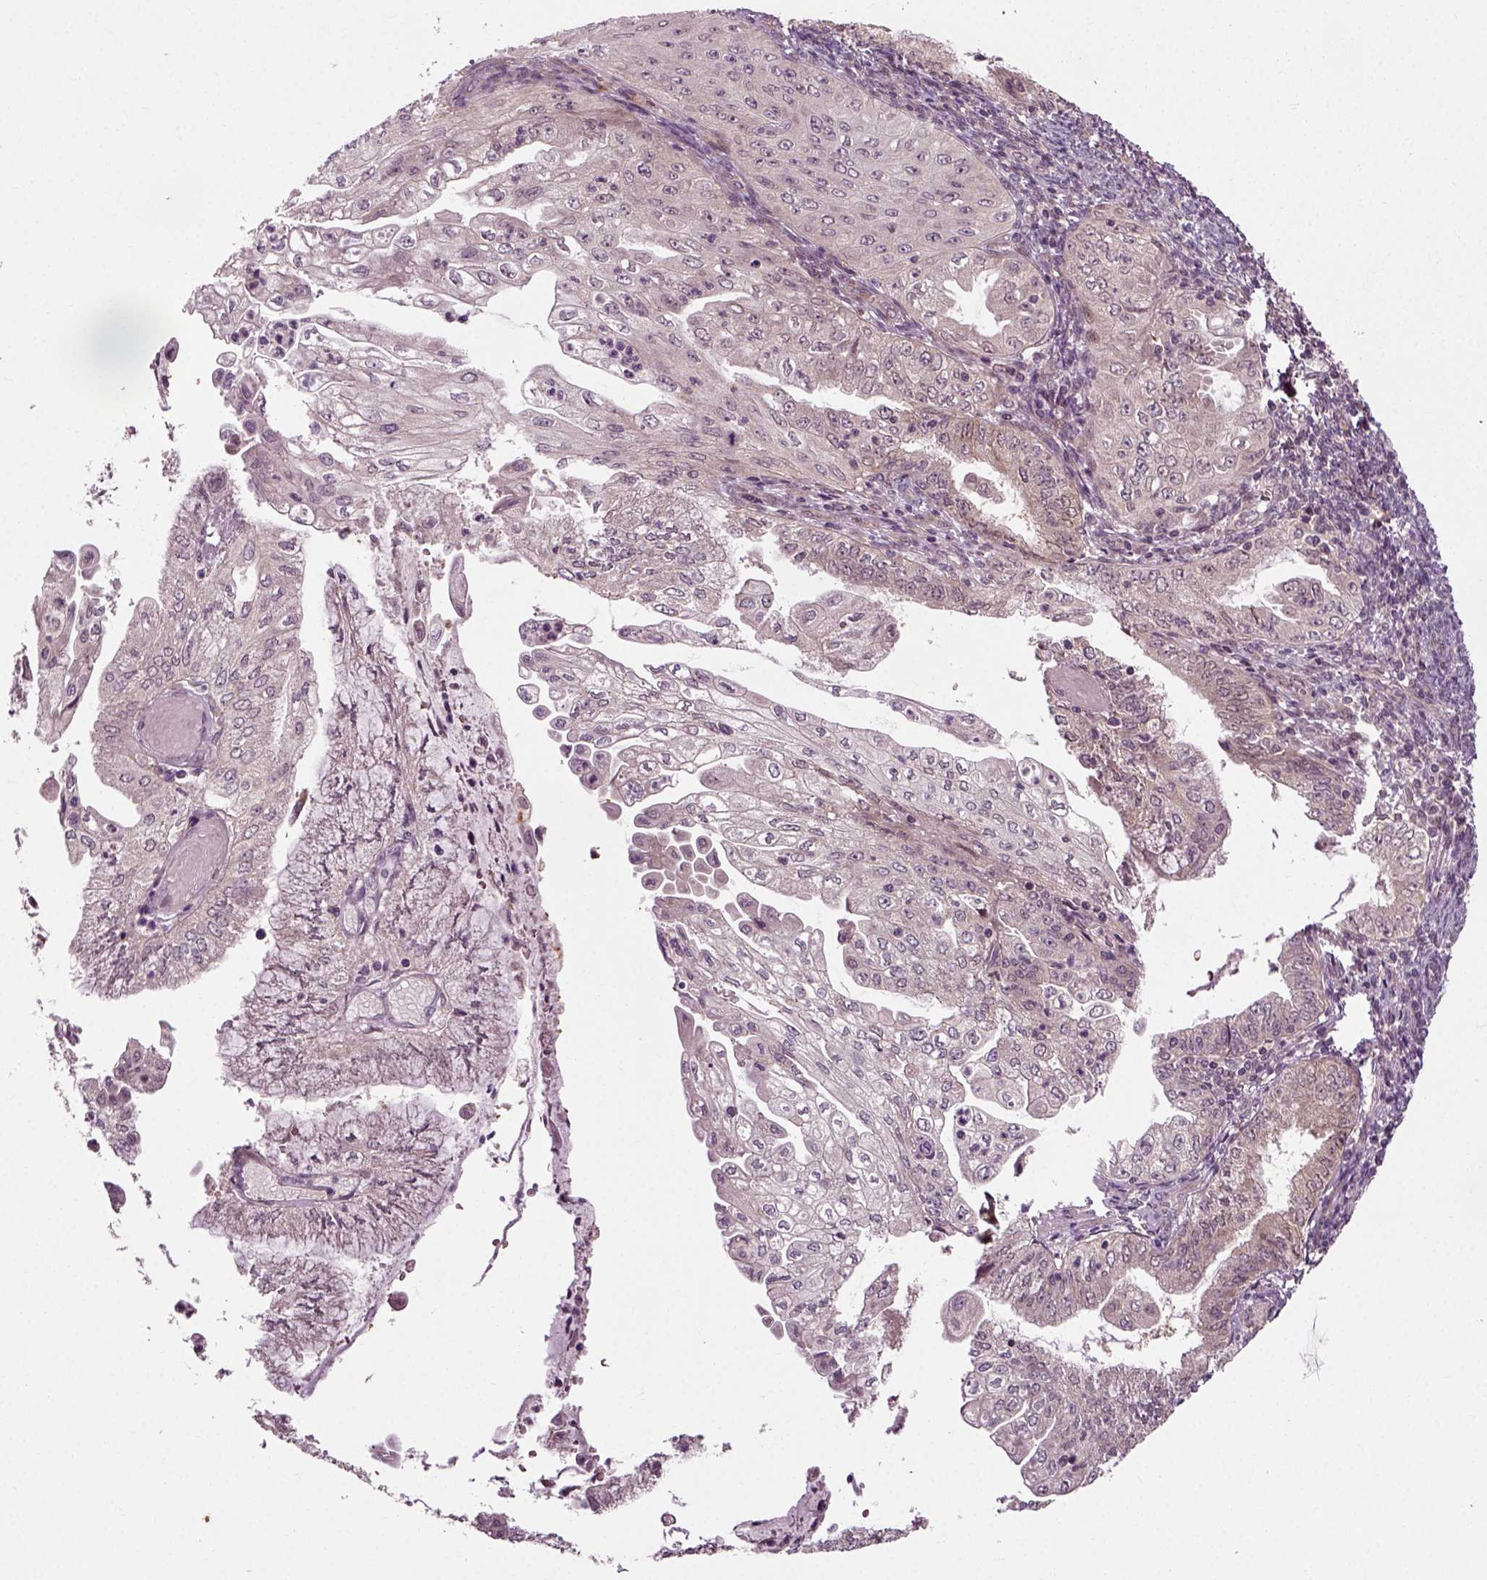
{"staining": {"intensity": "weak", "quantity": "25%-75%", "location": "cytoplasmic/membranous"}, "tissue": "endometrial cancer", "cell_type": "Tumor cells", "image_type": "cancer", "snomed": [{"axis": "morphology", "description": "Adenocarcinoma, NOS"}, {"axis": "topography", "description": "Endometrium"}], "caption": "Protein staining by immunohistochemistry (IHC) exhibits weak cytoplasmic/membranous expression in about 25%-75% of tumor cells in adenocarcinoma (endometrial).", "gene": "PLCD3", "patient": {"sex": "female", "age": 55}}